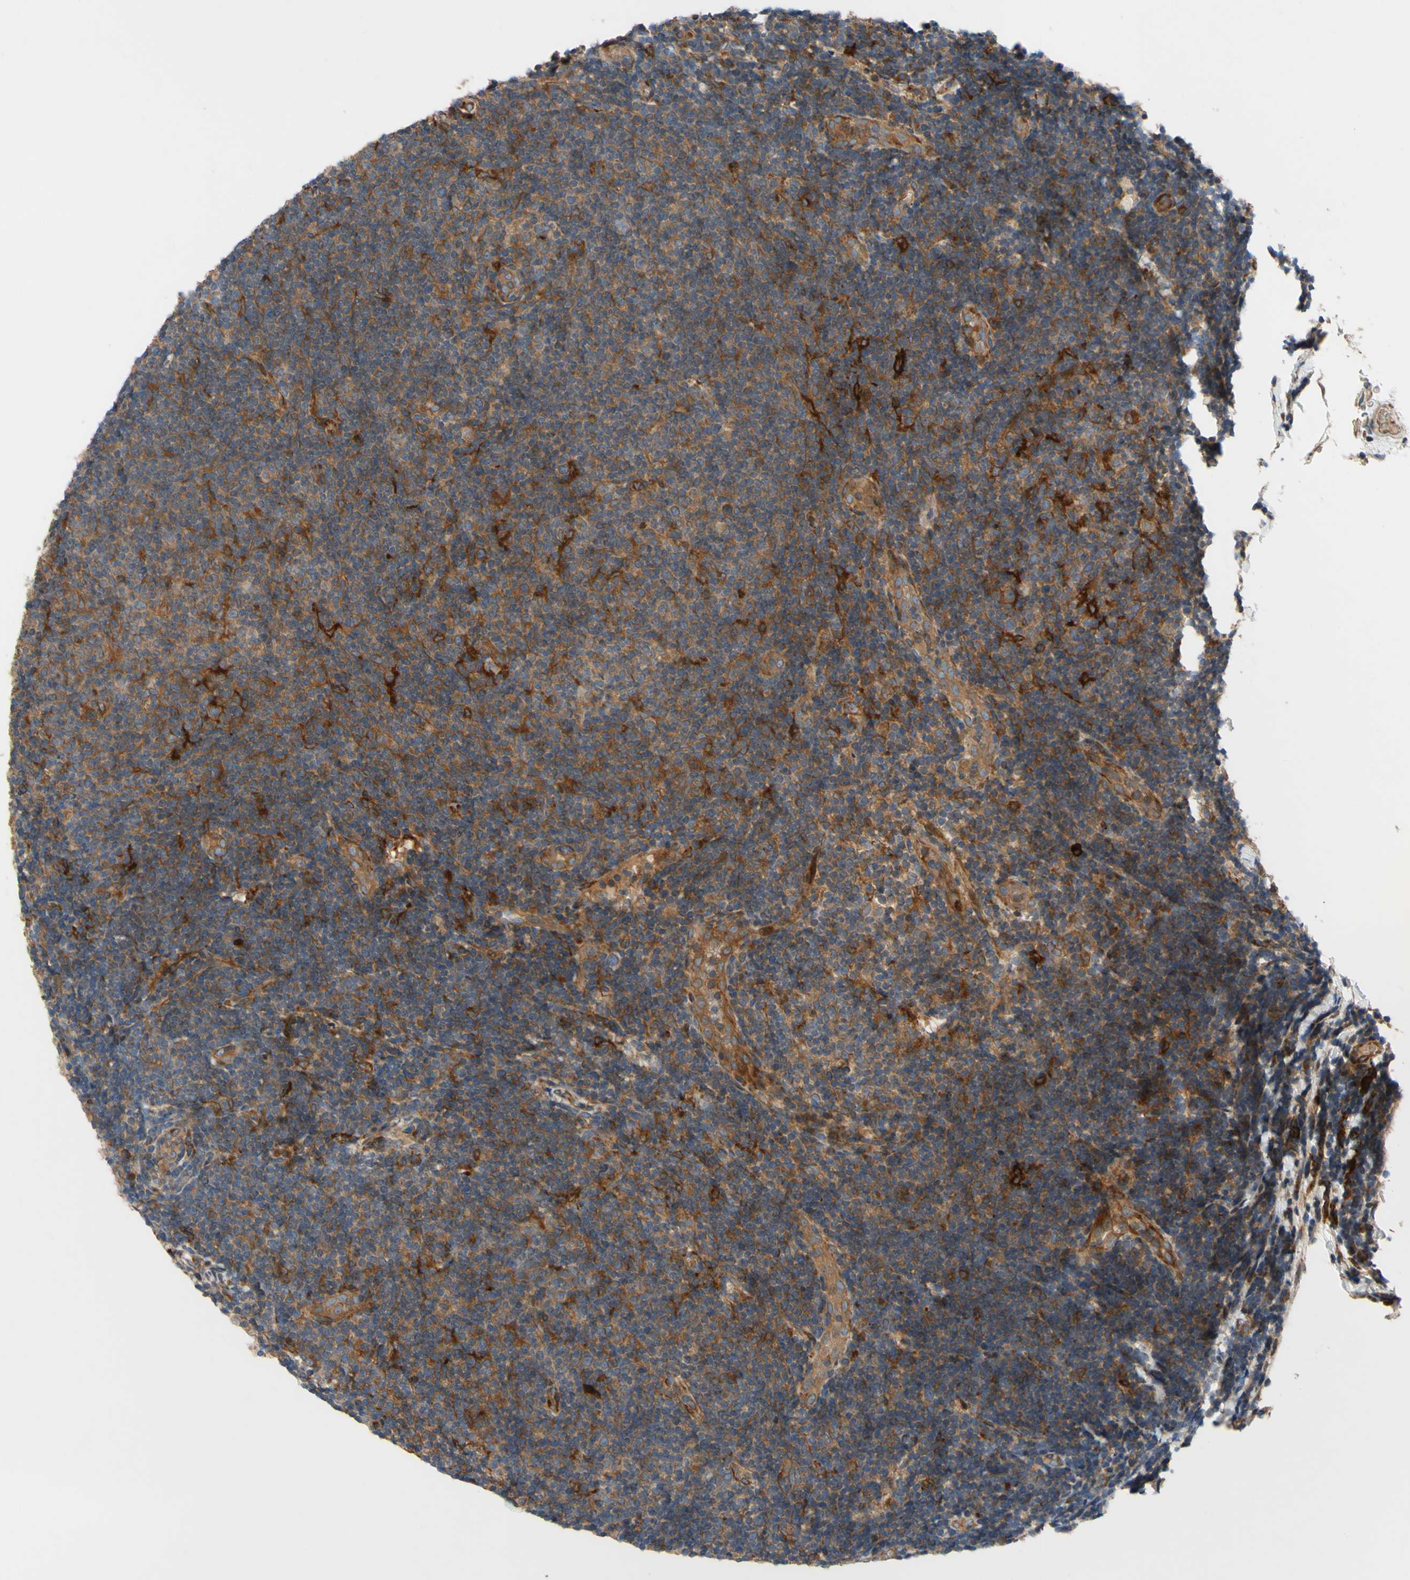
{"staining": {"intensity": "moderate", "quantity": ">75%", "location": "cytoplasmic/membranous"}, "tissue": "lymphoma", "cell_type": "Tumor cells", "image_type": "cancer", "snomed": [{"axis": "morphology", "description": "Malignant lymphoma, non-Hodgkin's type, Low grade"}, {"axis": "topography", "description": "Lymph node"}], "caption": "Immunohistochemistry histopathology image of neoplastic tissue: human low-grade malignant lymphoma, non-Hodgkin's type stained using IHC reveals medium levels of moderate protein expression localized specifically in the cytoplasmic/membranous of tumor cells, appearing as a cytoplasmic/membranous brown color.", "gene": "SPTLC1", "patient": {"sex": "male", "age": 83}}